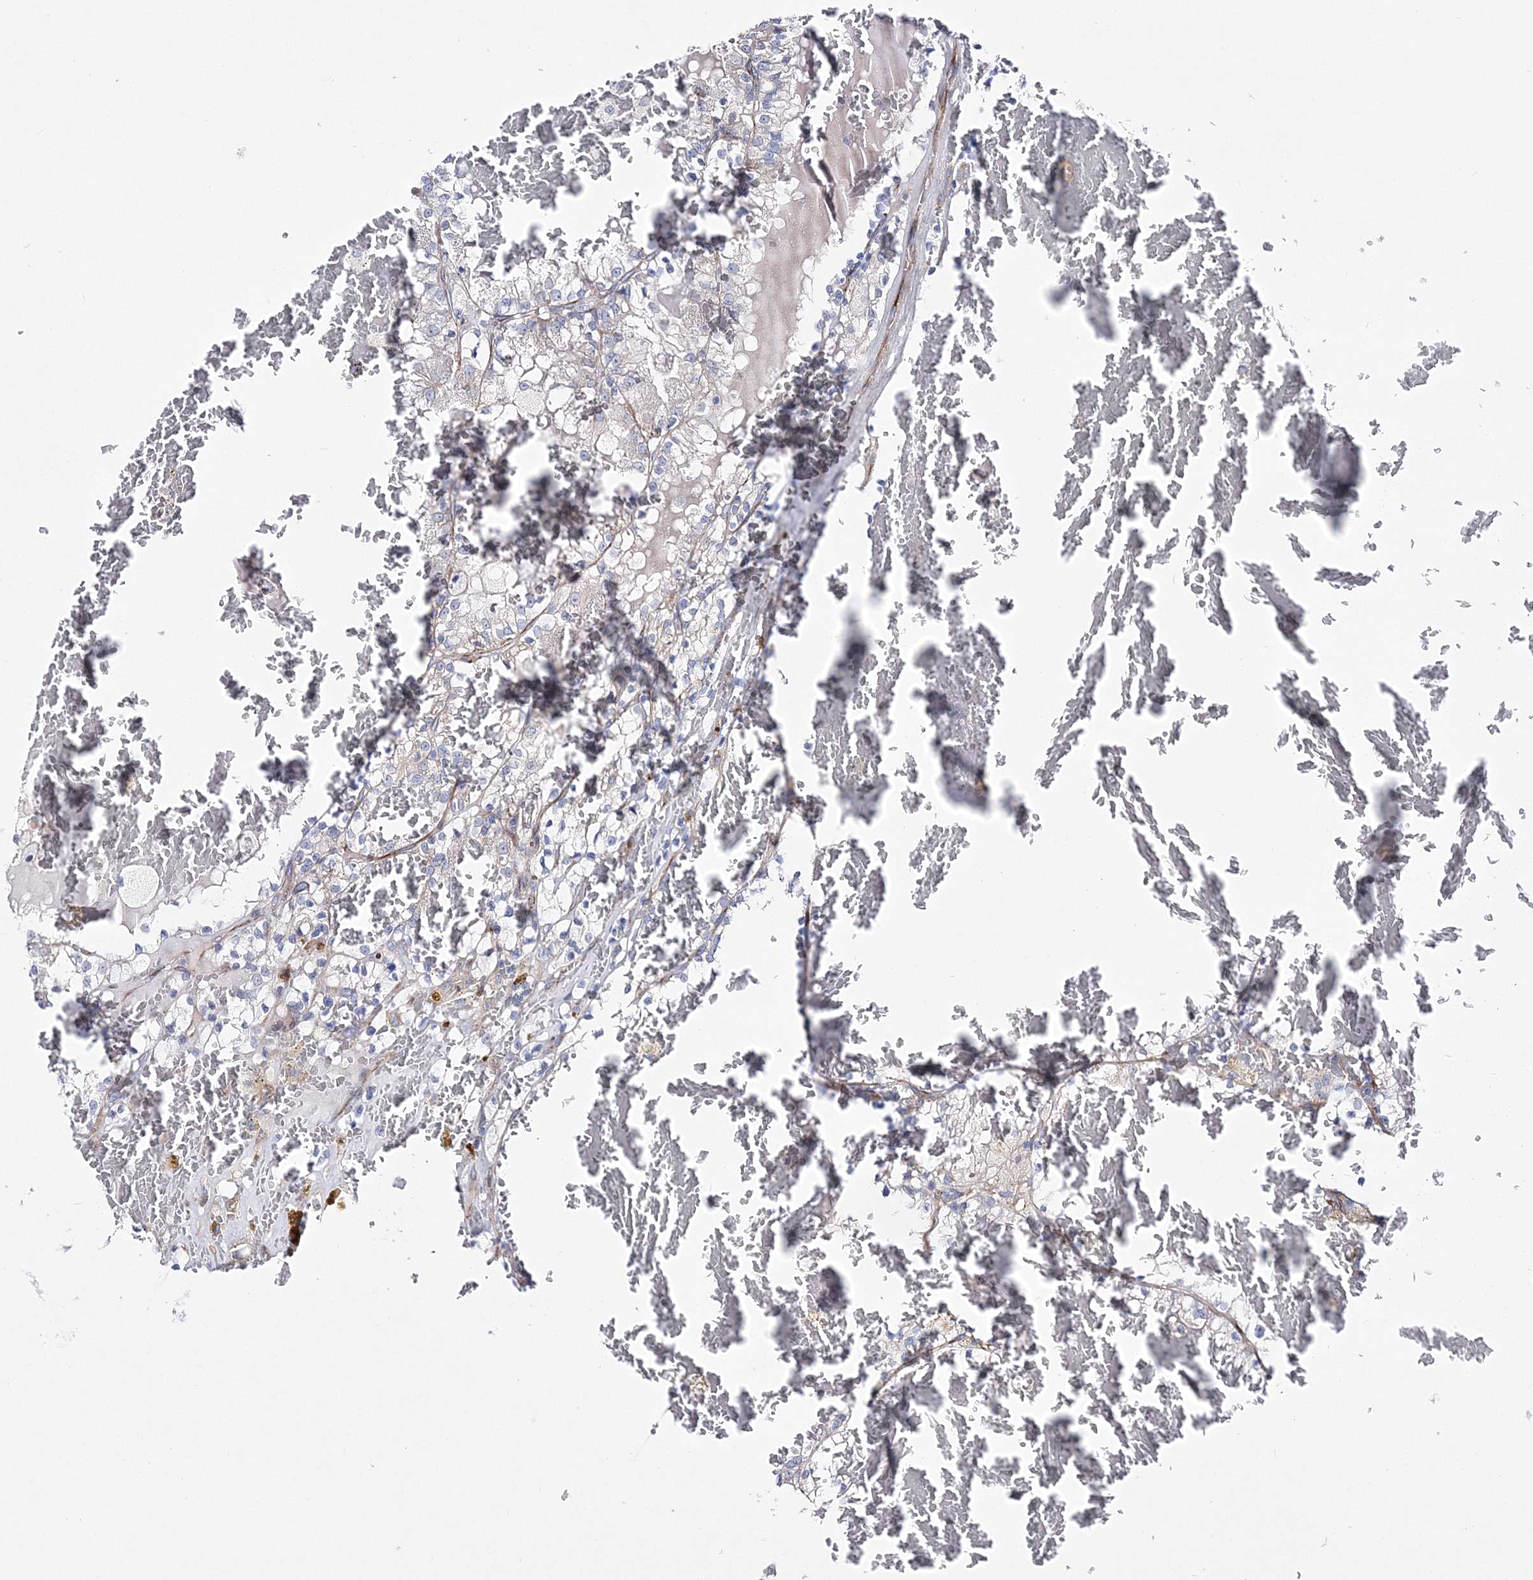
{"staining": {"intensity": "negative", "quantity": "none", "location": "none"}, "tissue": "renal cancer", "cell_type": "Tumor cells", "image_type": "cancer", "snomed": [{"axis": "morphology", "description": "Adenocarcinoma, NOS"}, {"axis": "topography", "description": "Kidney"}], "caption": "There is no significant staining in tumor cells of renal cancer (adenocarcinoma). The staining was performed using DAB to visualize the protein expression in brown, while the nuclei were stained in blue with hematoxylin (Magnification: 20x).", "gene": "ARHGAP32", "patient": {"sex": "female", "age": 56}}